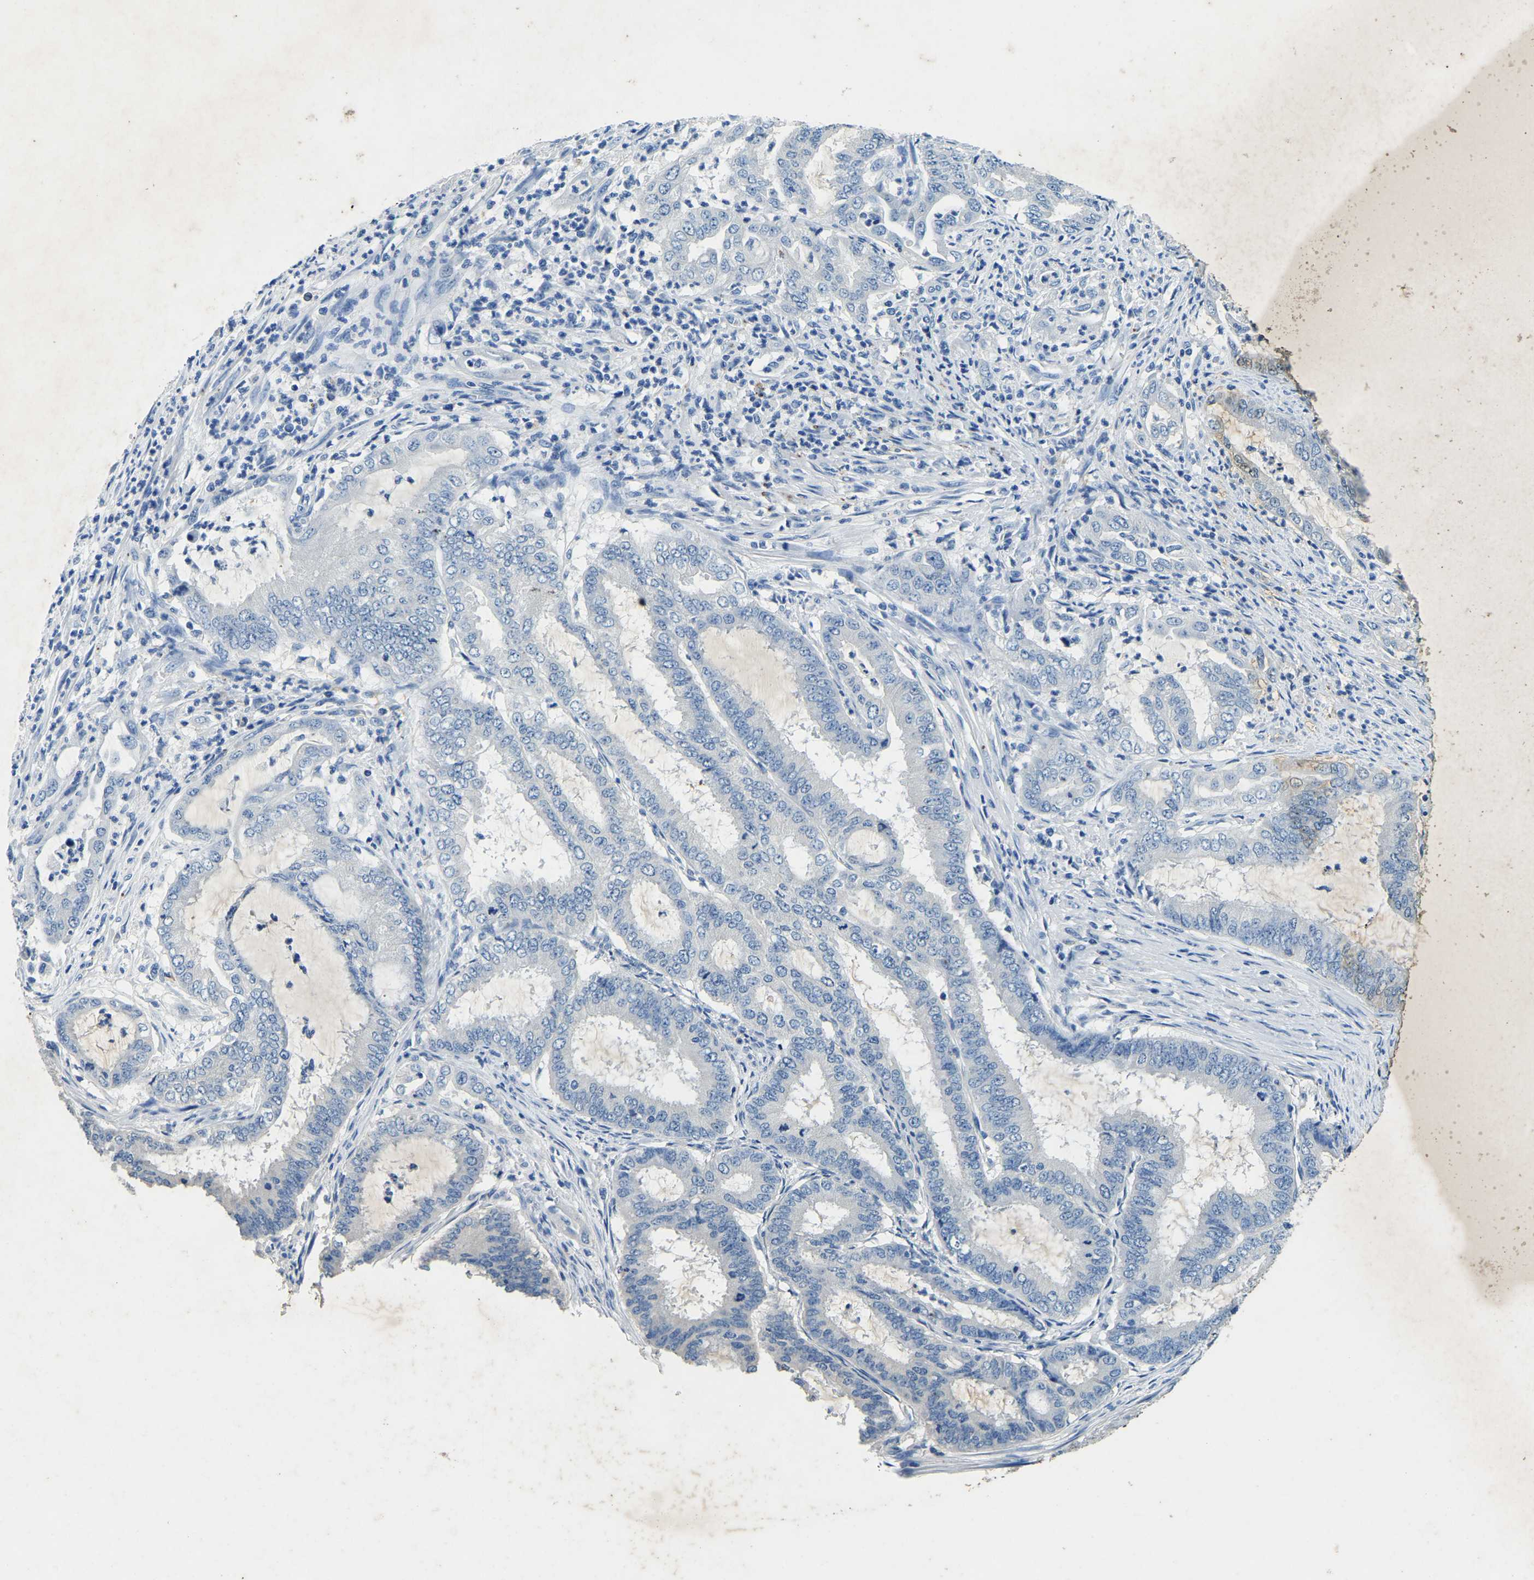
{"staining": {"intensity": "negative", "quantity": "none", "location": "none"}, "tissue": "endometrial cancer", "cell_type": "Tumor cells", "image_type": "cancer", "snomed": [{"axis": "morphology", "description": "Adenocarcinoma, NOS"}, {"axis": "topography", "description": "Endometrium"}], "caption": "A high-resolution photomicrograph shows IHC staining of endometrial cancer (adenocarcinoma), which displays no significant positivity in tumor cells.", "gene": "UBN2", "patient": {"sex": "female", "age": 51}}